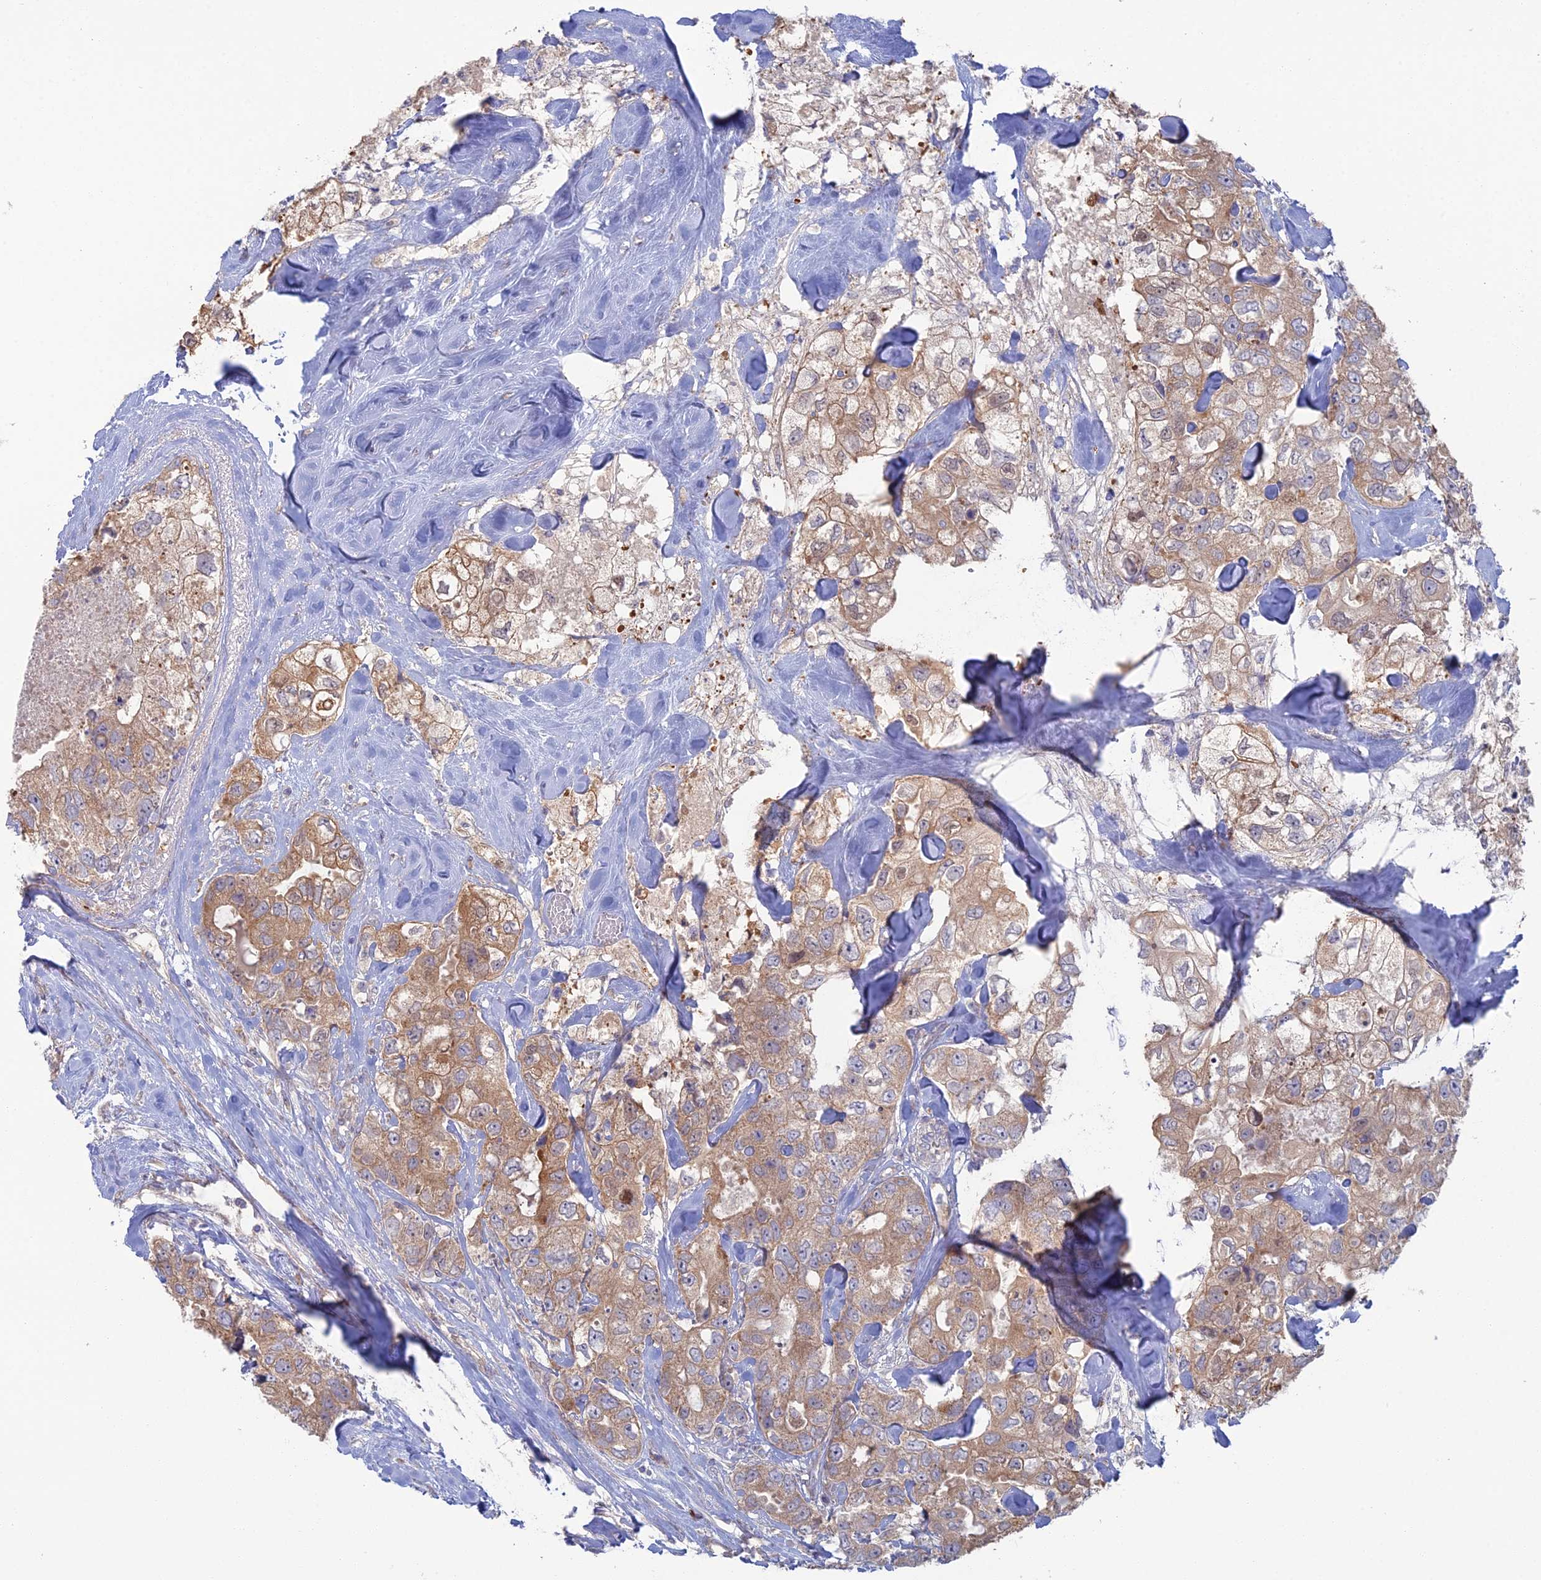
{"staining": {"intensity": "weak", "quantity": ">75%", "location": "cytoplasmic/membranous"}, "tissue": "breast cancer", "cell_type": "Tumor cells", "image_type": "cancer", "snomed": [{"axis": "morphology", "description": "Duct carcinoma"}, {"axis": "topography", "description": "Breast"}], "caption": "Breast cancer (intraductal carcinoma) tissue displays weak cytoplasmic/membranous positivity in approximately >75% of tumor cells, visualized by immunohistochemistry.", "gene": "ARL16", "patient": {"sex": "female", "age": 62}}